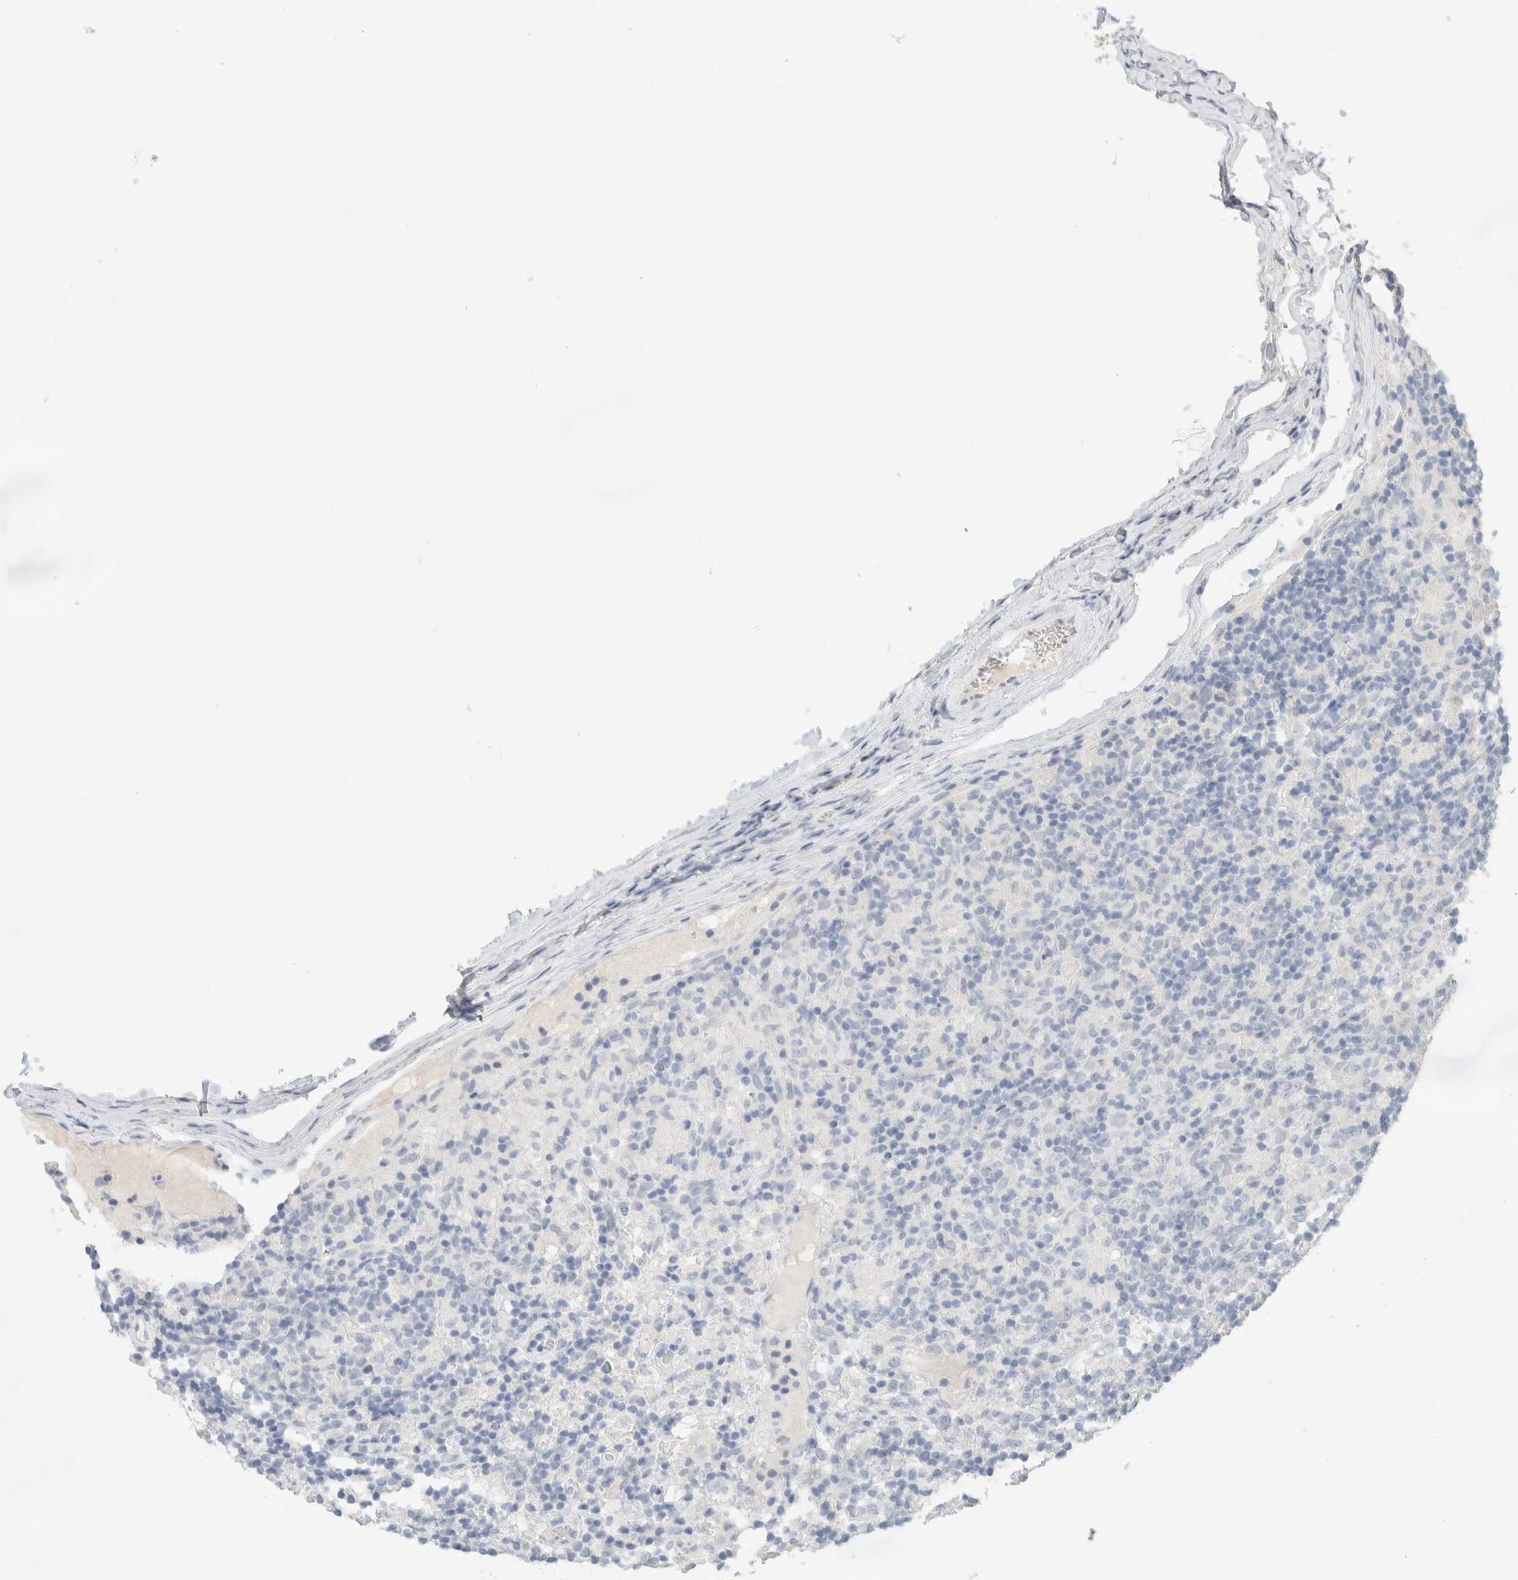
{"staining": {"intensity": "negative", "quantity": "none", "location": "none"}, "tissue": "lymphoma", "cell_type": "Tumor cells", "image_type": "cancer", "snomed": [{"axis": "morphology", "description": "Hodgkin's disease, NOS"}, {"axis": "topography", "description": "Lymph node"}], "caption": "A histopathology image of Hodgkin's disease stained for a protein displays no brown staining in tumor cells. (DAB (3,3'-diaminobenzidine) immunohistochemistry visualized using brightfield microscopy, high magnification).", "gene": "RIDA", "patient": {"sex": "male", "age": 70}}